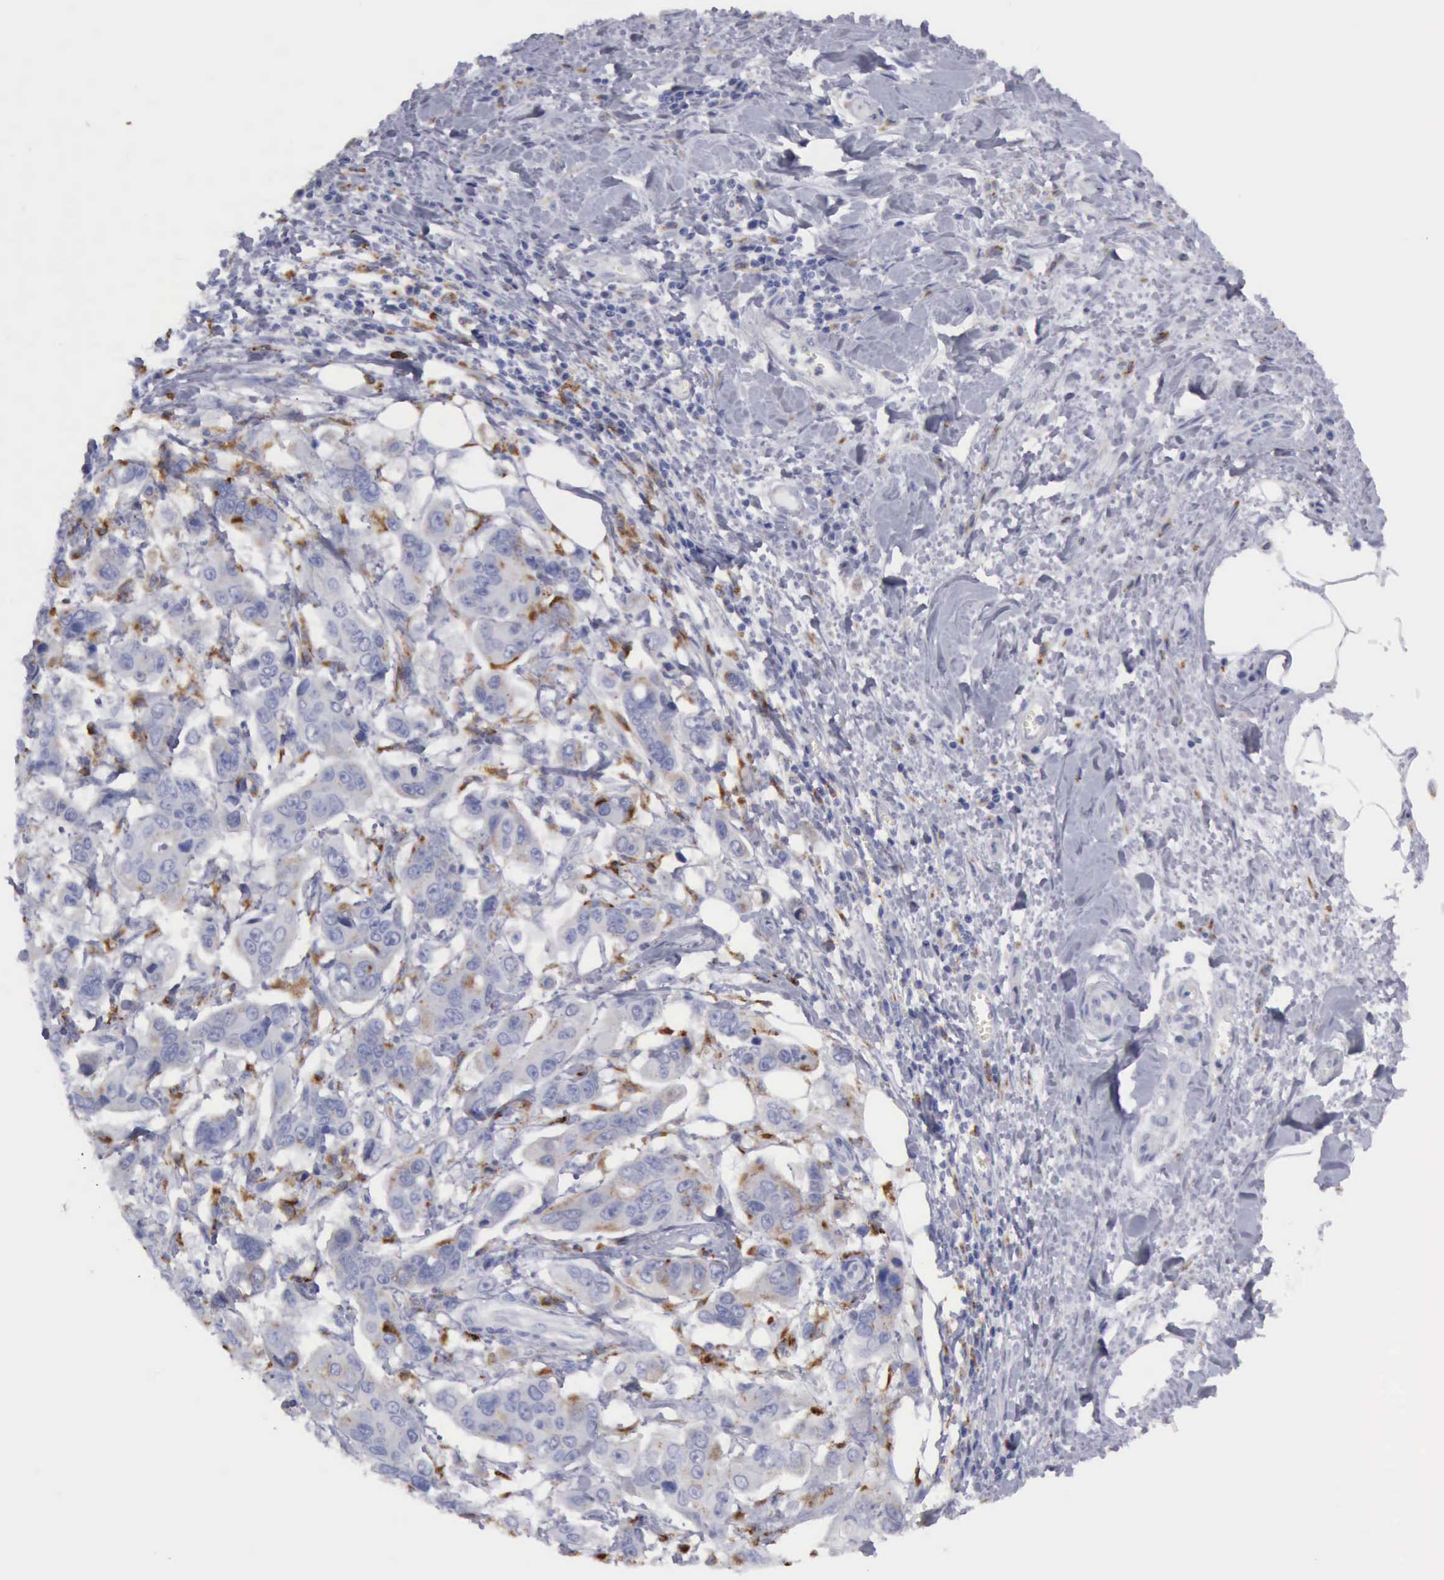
{"staining": {"intensity": "moderate", "quantity": "25%-75%", "location": "cytoplasmic/membranous"}, "tissue": "stomach cancer", "cell_type": "Tumor cells", "image_type": "cancer", "snomed": [{"axis": "morphology", "description": "Adenocarcinoma, NOS"}, {"axis": "topography", "description": "Stomach, upper"}], "caption": "This histopathology image displays immunohistochemistry staining of human stomach cancer, with medium moderate cytoplasmic/membranous expression in about 25%-75% of tumor cells.", "gene": "CTSS", "patient": {"sex": "male", "age": 80}}